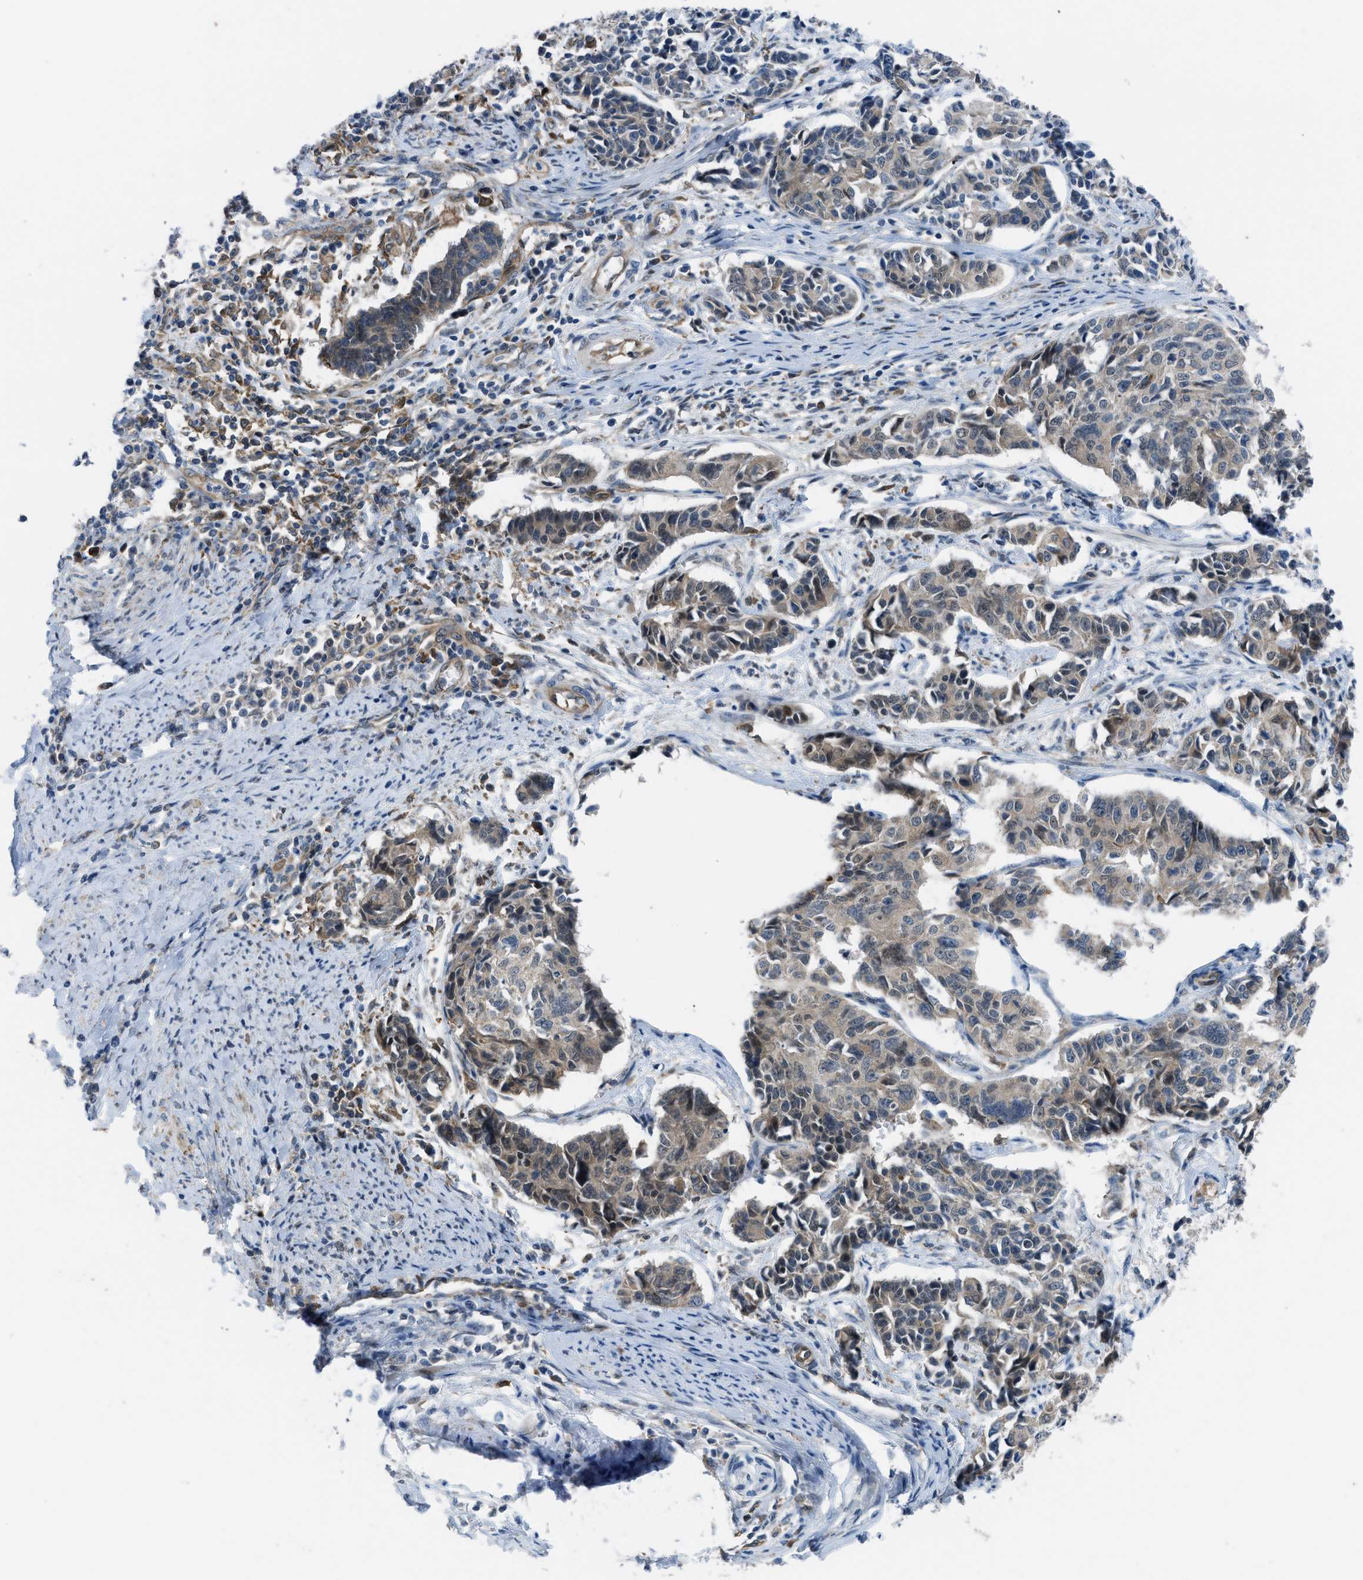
{"staining": {"intensity": "moderate", "quantity": ">75%", "location": "cytoplasmic/membranous"}, "tissue": "cervical cancer", "cell_type": "Tumor cells", "image_type": "cancer", "snomed": [{"axis": "morphology", "description": "Normal tissue, NOS"}, {"axis": "morphology", "description": "Squamous cell carcinoma, NOS"}, {"axis": "topography", "description": "Cervix"}], "caption": "Immunohistochemical staining of human cervical cancer exhibits moderate cytoplasmic/membranous protein positivity in about >75% of tumor cells. The protein is shown in brown color, while the nuclei are stained blue.", "gene": "BAZ2B", "patient": {"sex": "female", "age": 35}}